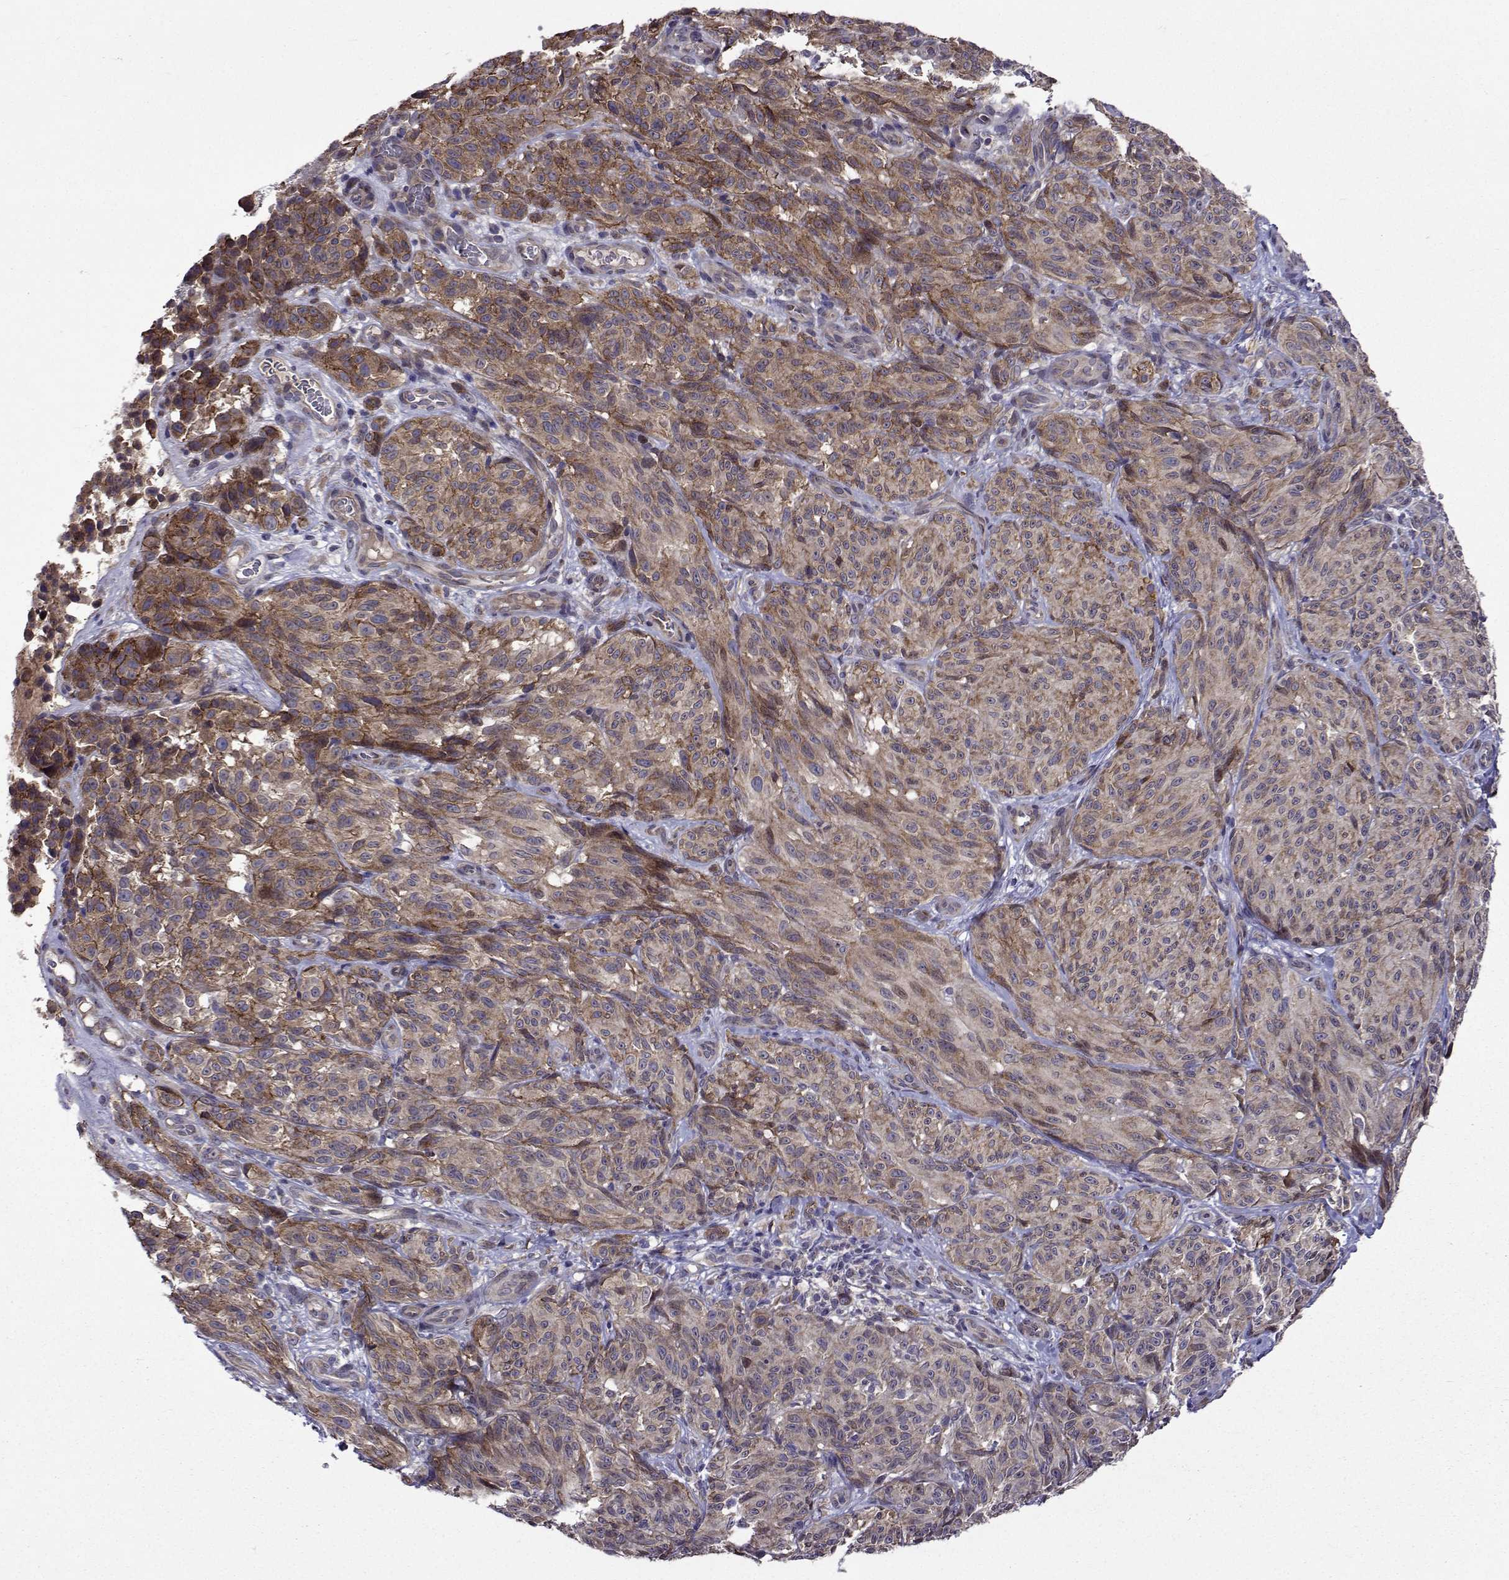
{"staining": {"intensity": "weak", "quantity": ">75%", "location": "cytoplasmic/membranous"}, "tissue": "melanoma", "cell_type": "Tumor cells", "image_type": "cancer", "snomed": [{"axis": "morphology", "description": "Malignant melanoma, NOS"}, {"axis": "topography", "description": "Skin"}], "caption": "A photomicrograph showing weak cytoplasmic/membranous positivity in about >75% of tumor cells in melanoma, as visualized by brown immunohistochemical staining.", "gene": "TARBP2", "patient": {"sex": "female", "age": 85}}